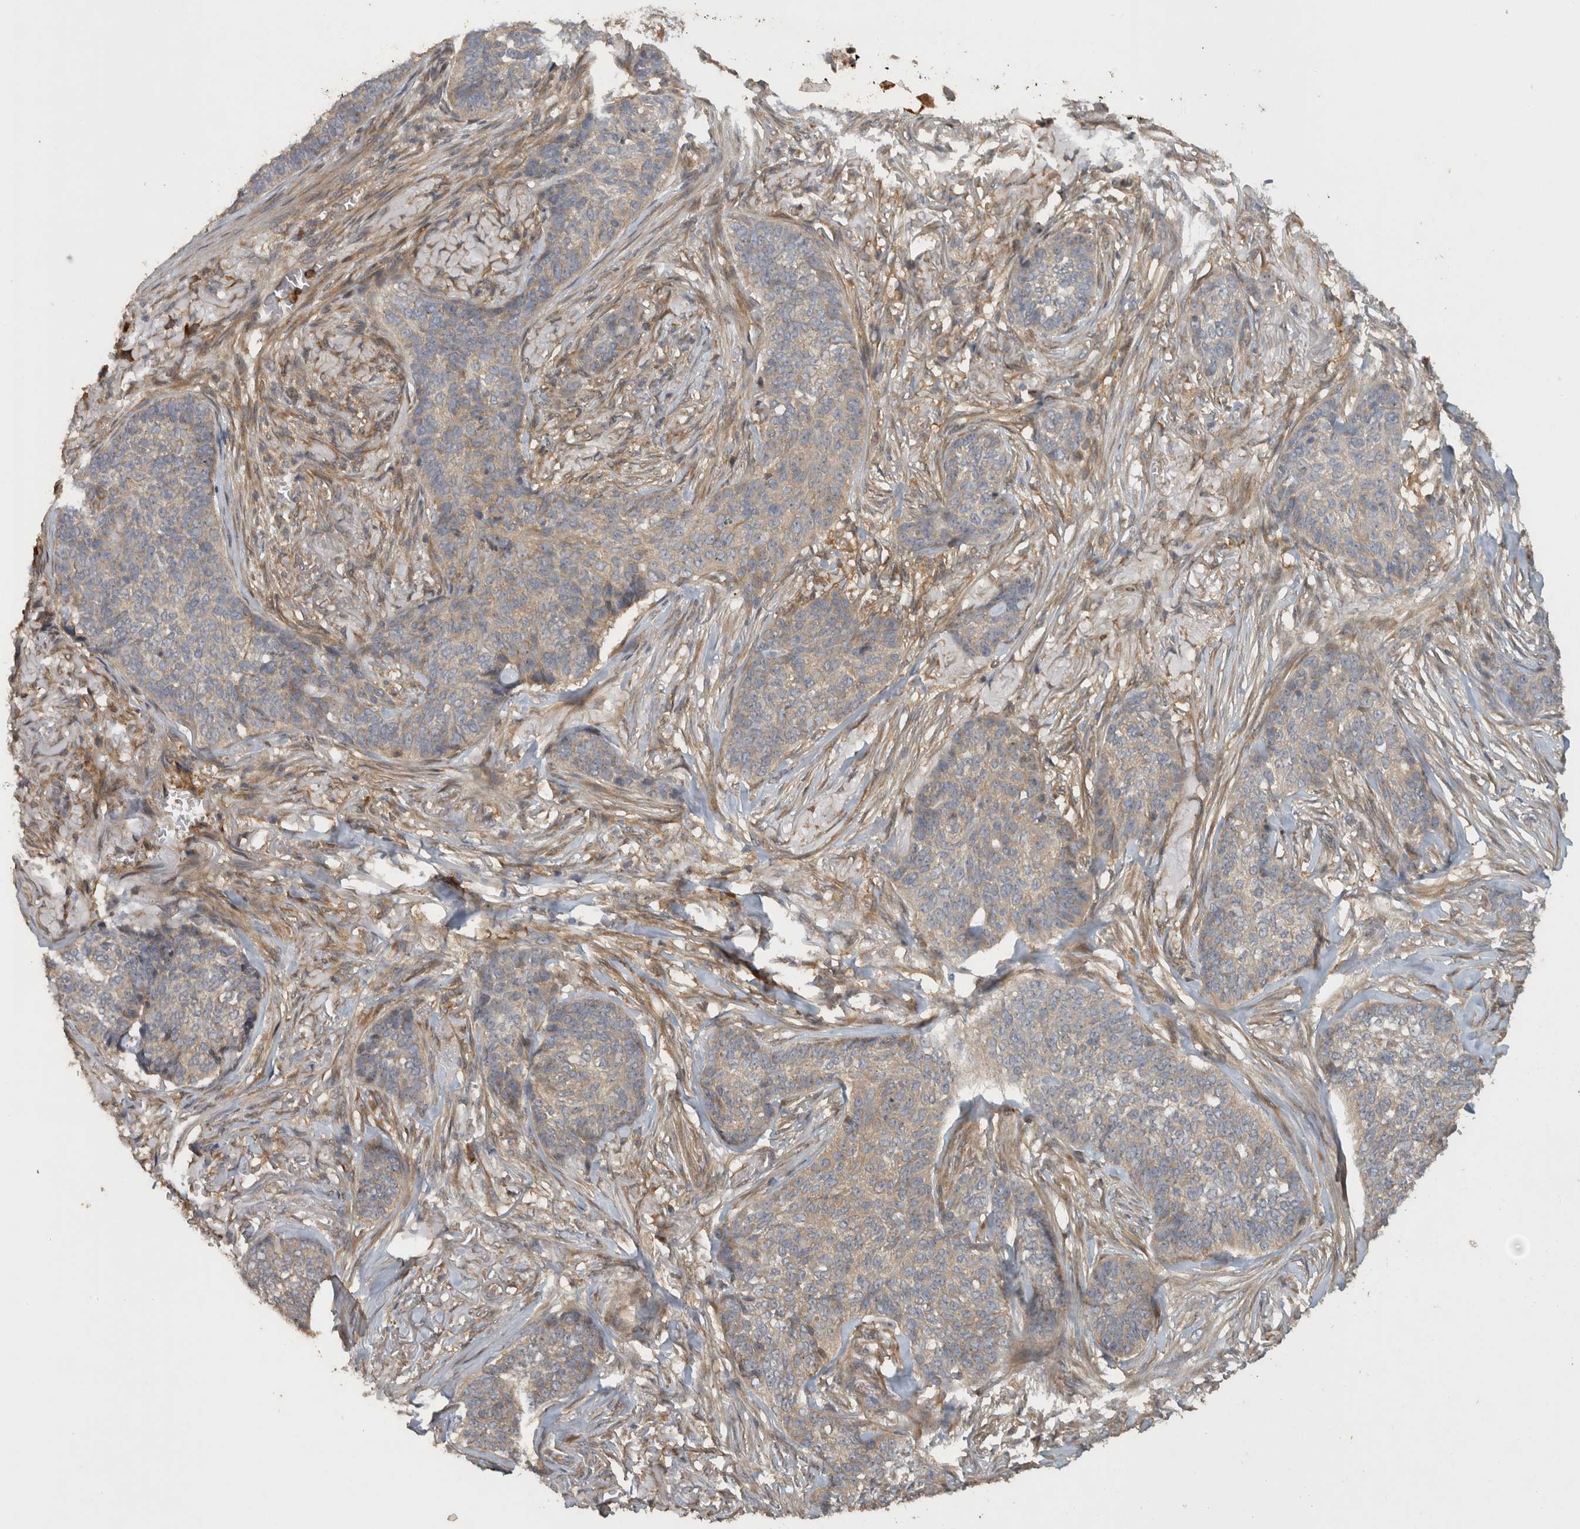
{"staining": {"intensity": "negative", "quantity": "none", "location": "none"}, "tissue": "skin cancer", "cell_type": "Tumor cells", "image_type": "cancer", "snomed": [{"axis": "morphology", "description": "Basal cell carcinoma"}, {"axis": "topography", "description": "Skin"}], "caption": "A histopathology image of human skin cancer is negative for staining in tumor cells.", "gene": "VEPH1", "patient": {"sex": "male", "age": 85}}